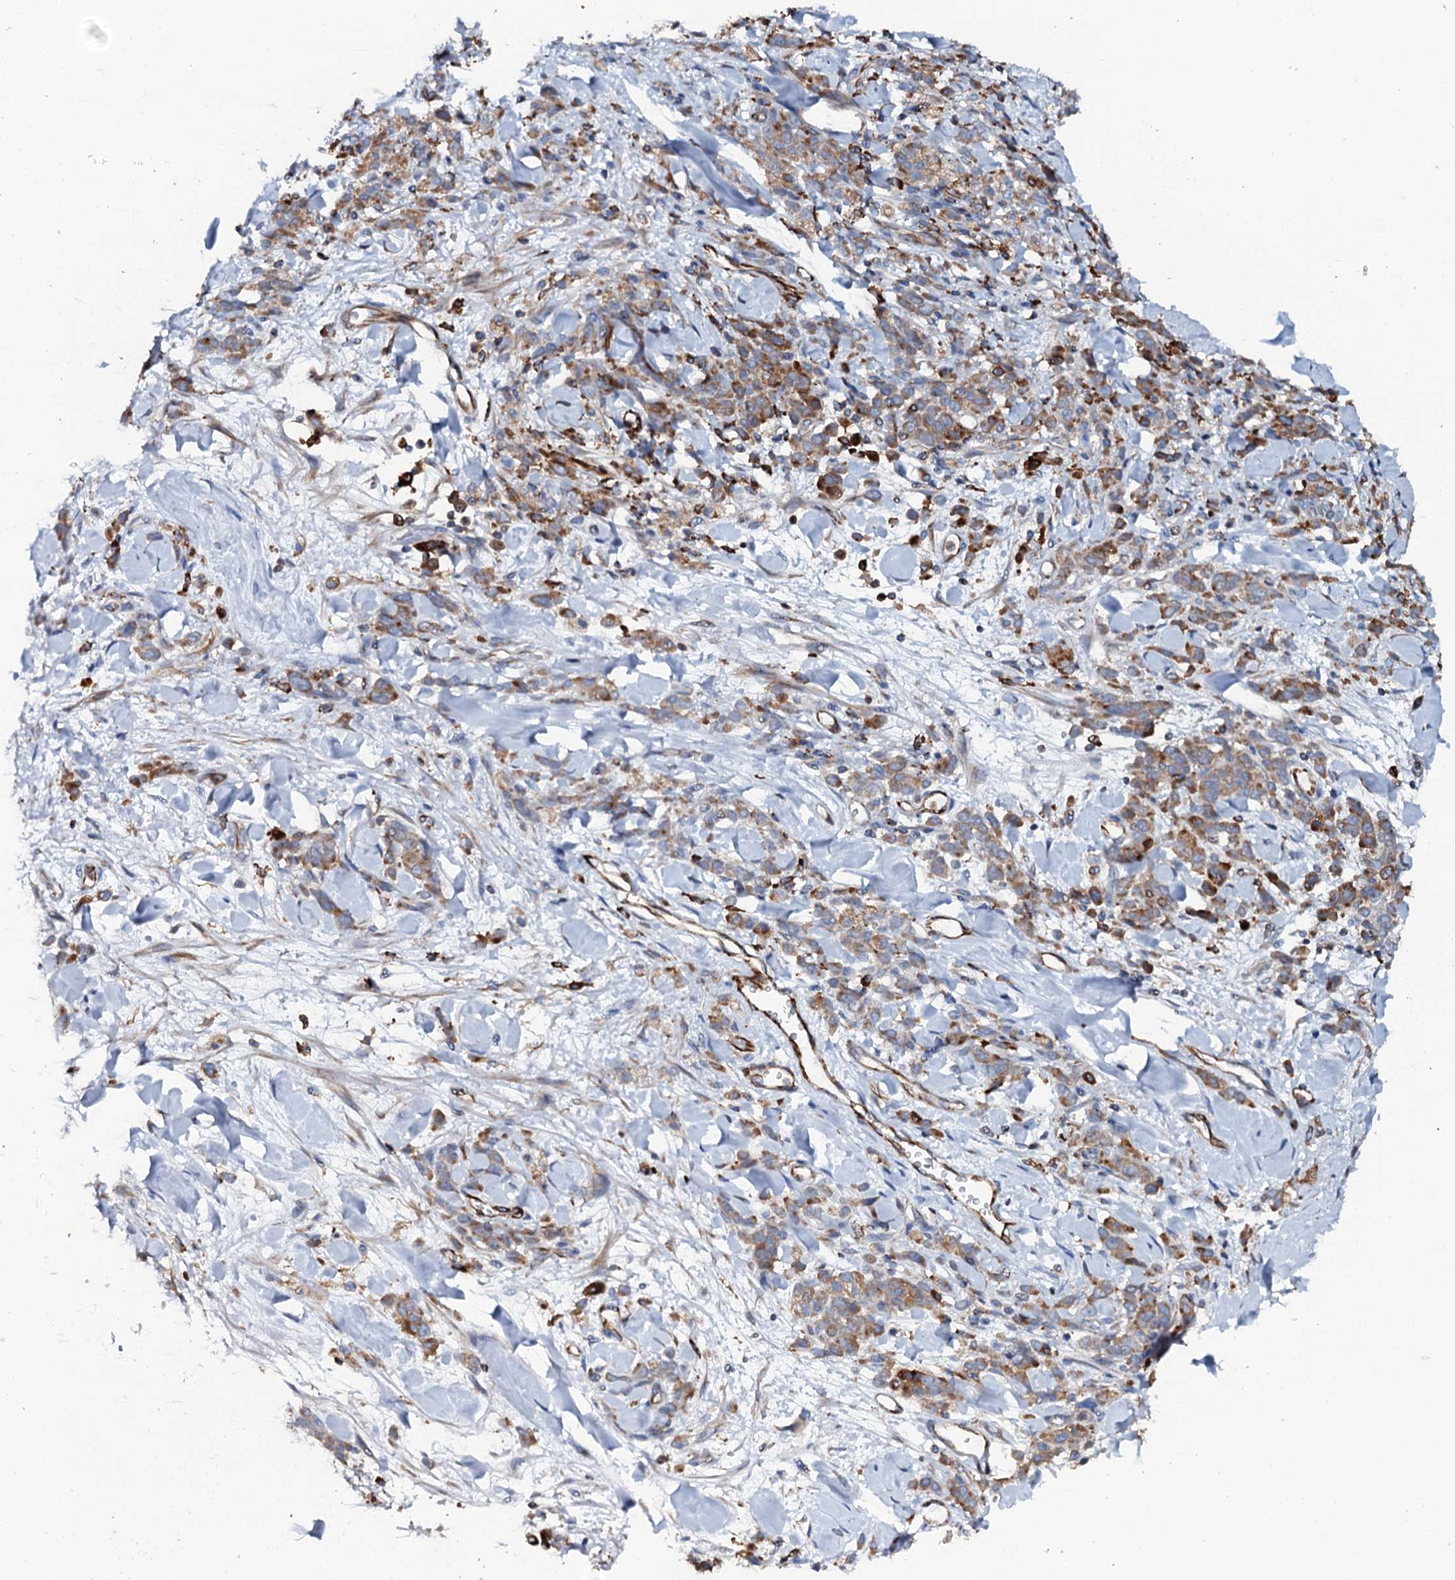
{"staining": {"intensity": "moderate", "quantity": ">75%", "location": "cytoplasmic/membranous"}, "tissue": "stomach cancer", "cell_type": "Tumor cells", "image_type": "cancer", "snomed": [{"axis": "morphology", "description": "Normal tissue, NOS"}, {"axis": "morphology", "description": "Adenocarcinoma, NOS"}, {"axis": "topography", "description": "Stomach"}], "caption": "Protein staining of stomach cancer (adenocarcinoma) tissue shows moderate cytoplasmic/membranous expression in about >75% of tumor cells.", "gene": "VAMP8", "patient": {"sex": "male", "age": 82}}